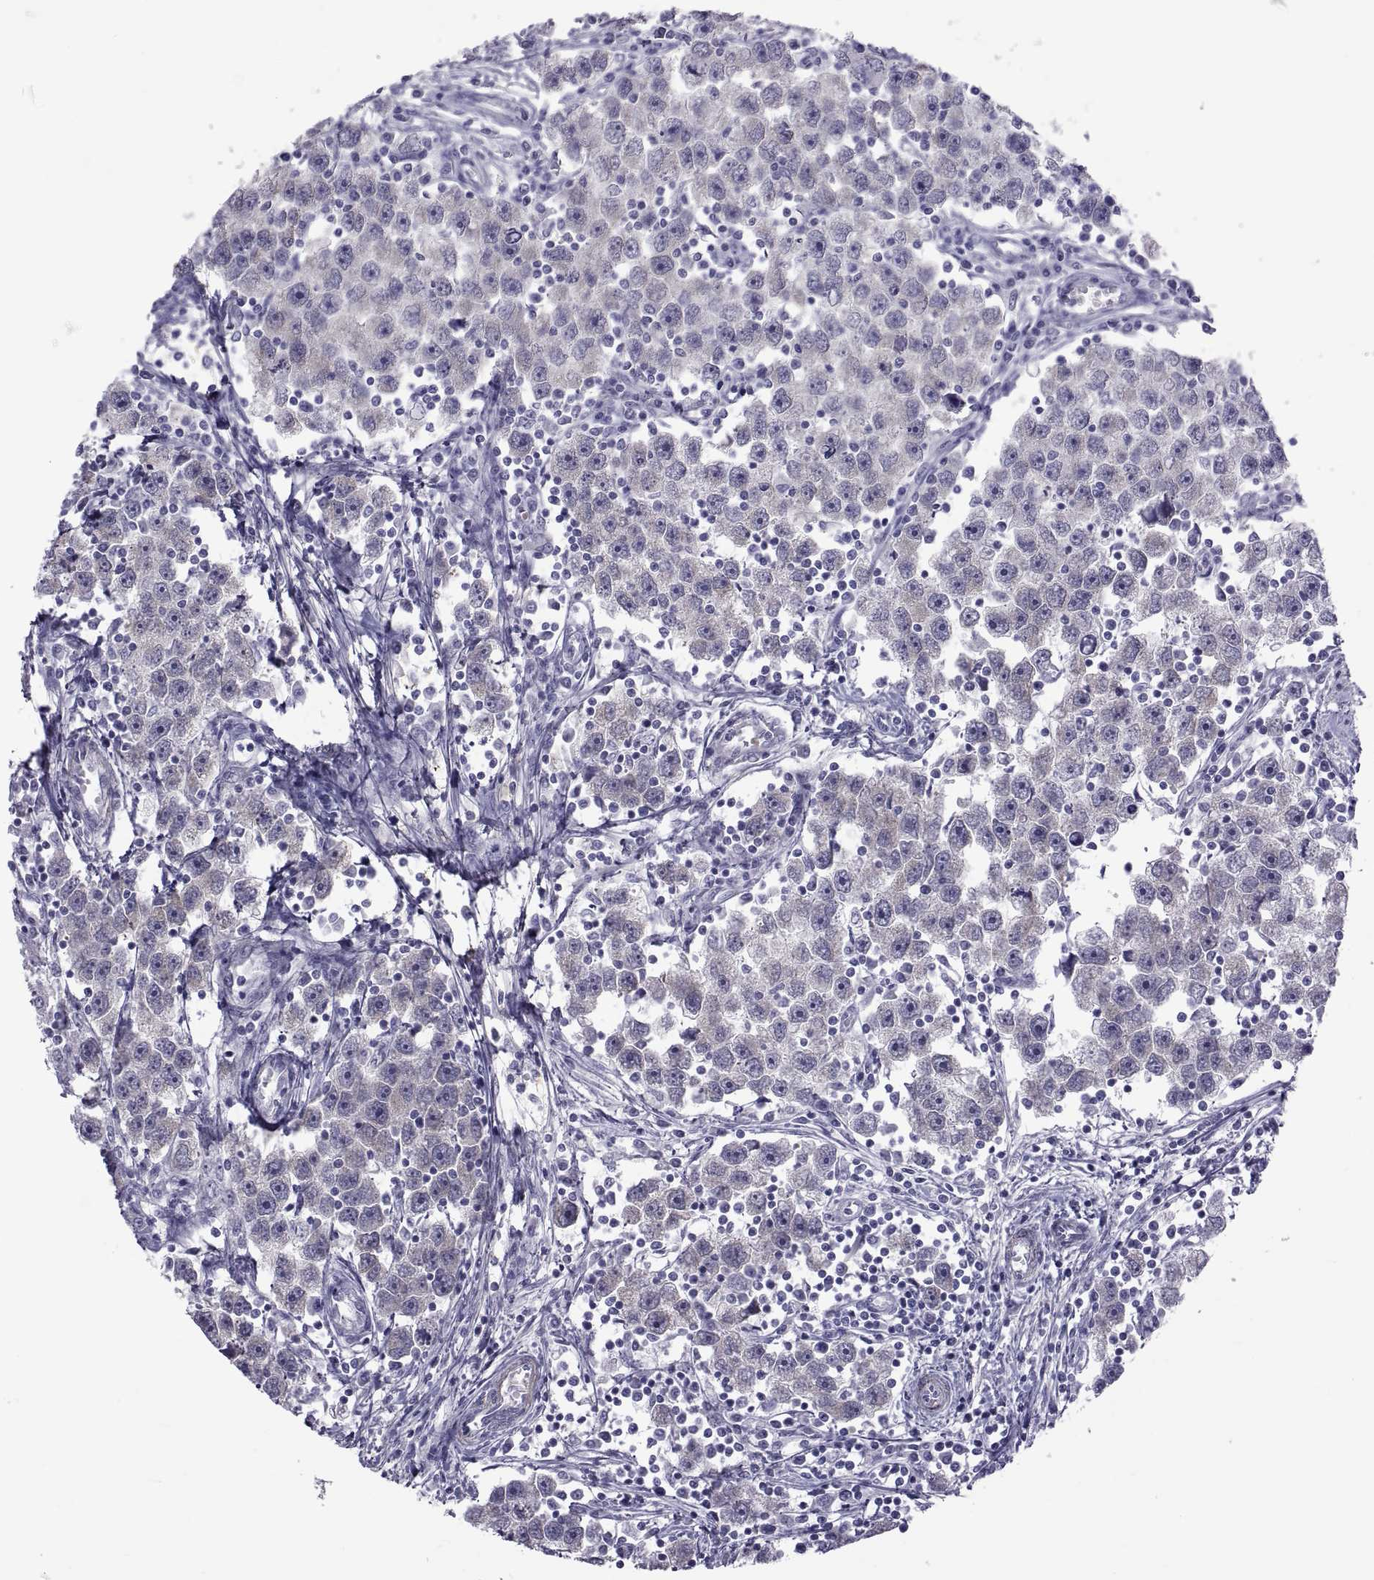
{"staining": {"intensity": "negative", "quantity": "none", "location": "none"}, "tissue": "testis cancer", "cell_type": "Tumor cells", "image_type": "cancer", "snomed": [{"axis": "morphology", "description": "Seminoma, NOS"}, {"axis": "topography", "description": "Testis"}], "caption": "A high-resolution image shows IHC staining of testis cancer (seminoma), which shows no significant positivity in tumor cells. The staining is performed using DAB (3,3'-diaminobenzidine) brown chromogen with nuclei counter-stained in using hematoxylin.", "gene": "MAGEB1", "patient": {"sex": "male", "age": 30}}